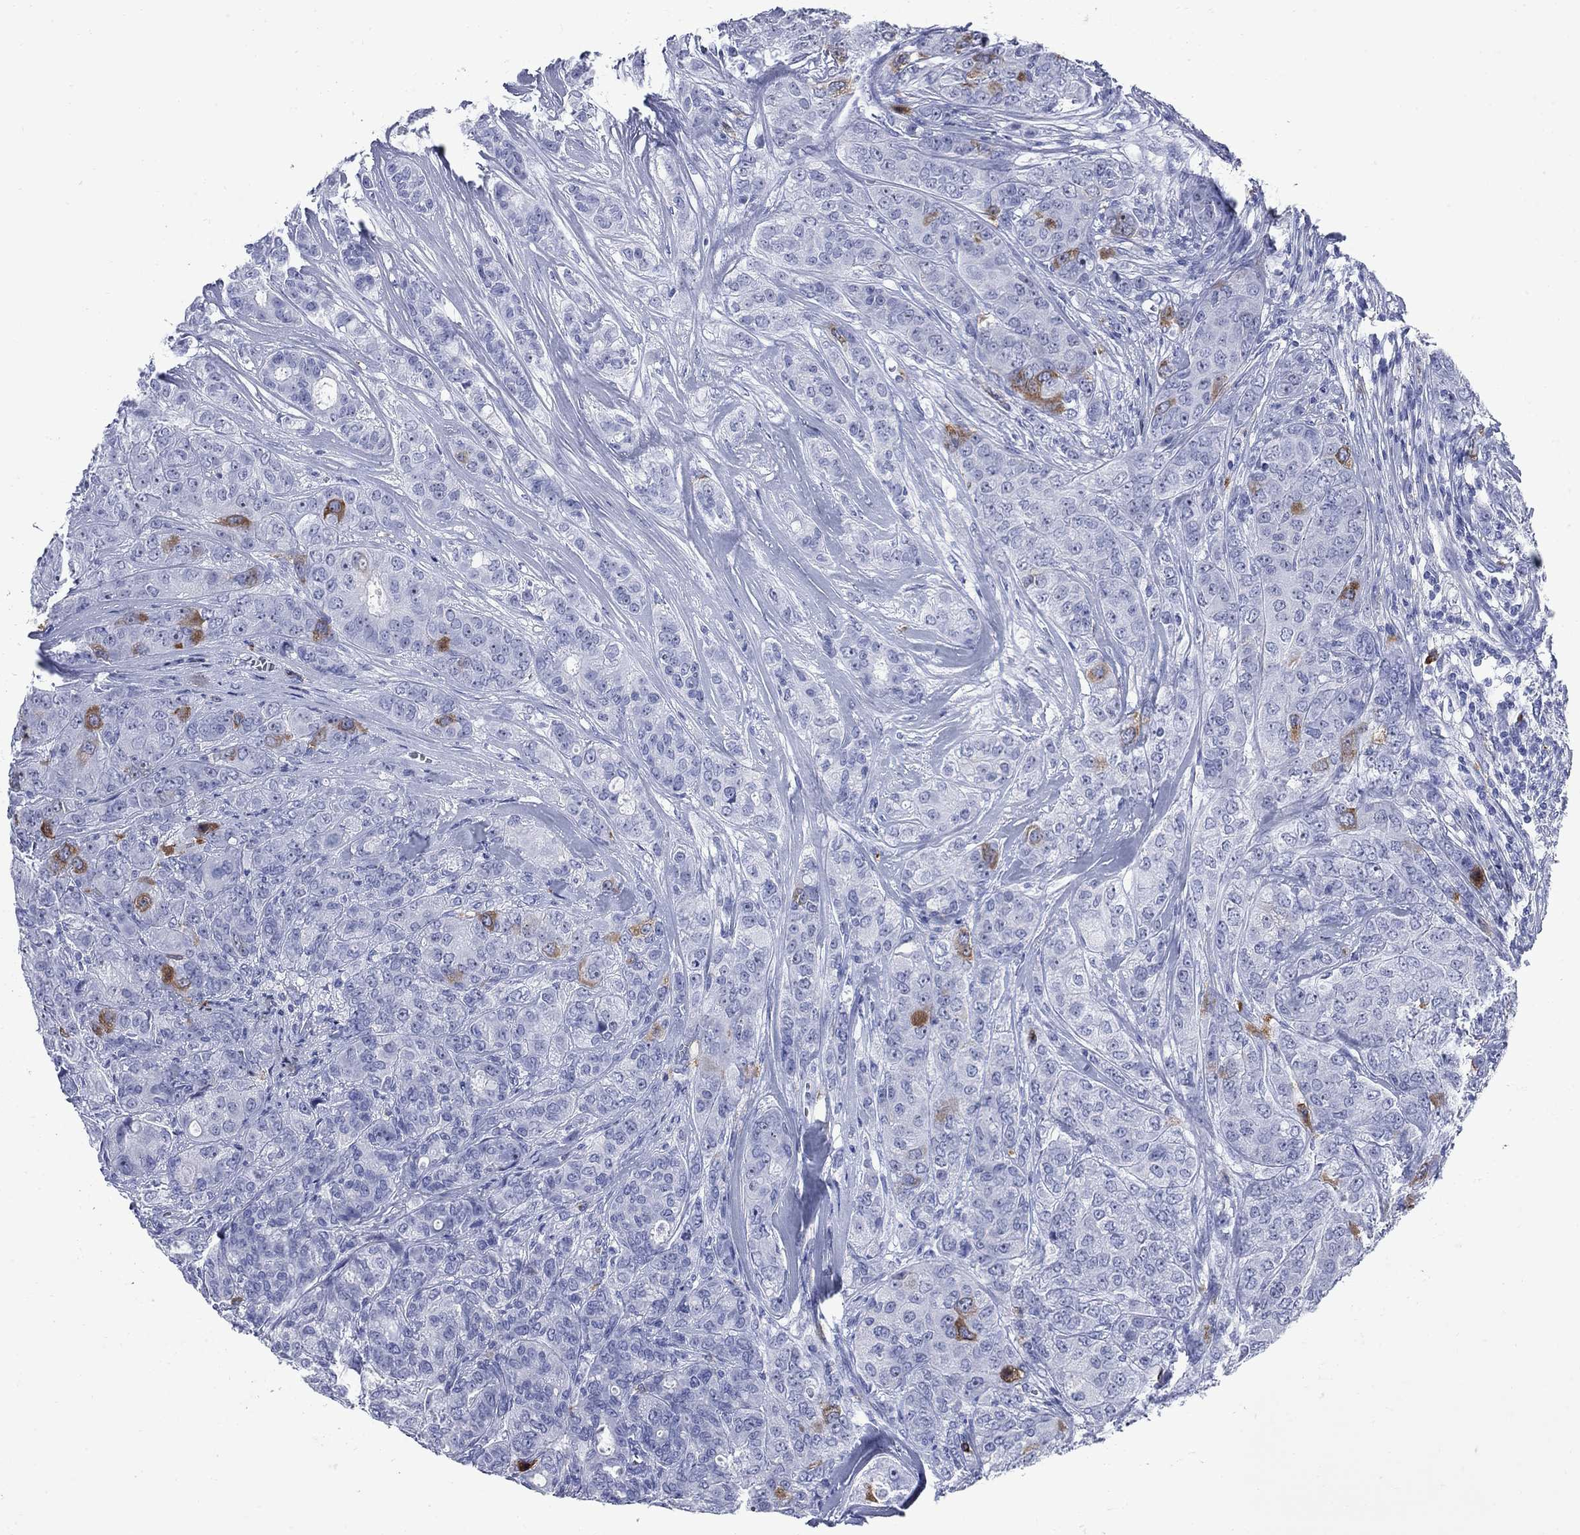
{"staining": {"intensity": "strong", "quantity": "<25%", "location": "cytoplasmic/membranous"}, "tissue": "breast cancer", "cell_type": "Tumor cells", "image_type": "cancer", "snomed": [{"axis": "morphology", "description": "Duct carcinoma"}, {"axis": "topography", "description": "Breast"}], "caption": "Tumor cells display medium levels of strong cytoplasmic/membranous staining in approximately <25% of cells in breast cancer (intraductal carcinoma).", "gene": "TACC3", "patient": {"sex": "female", "age": 43}}